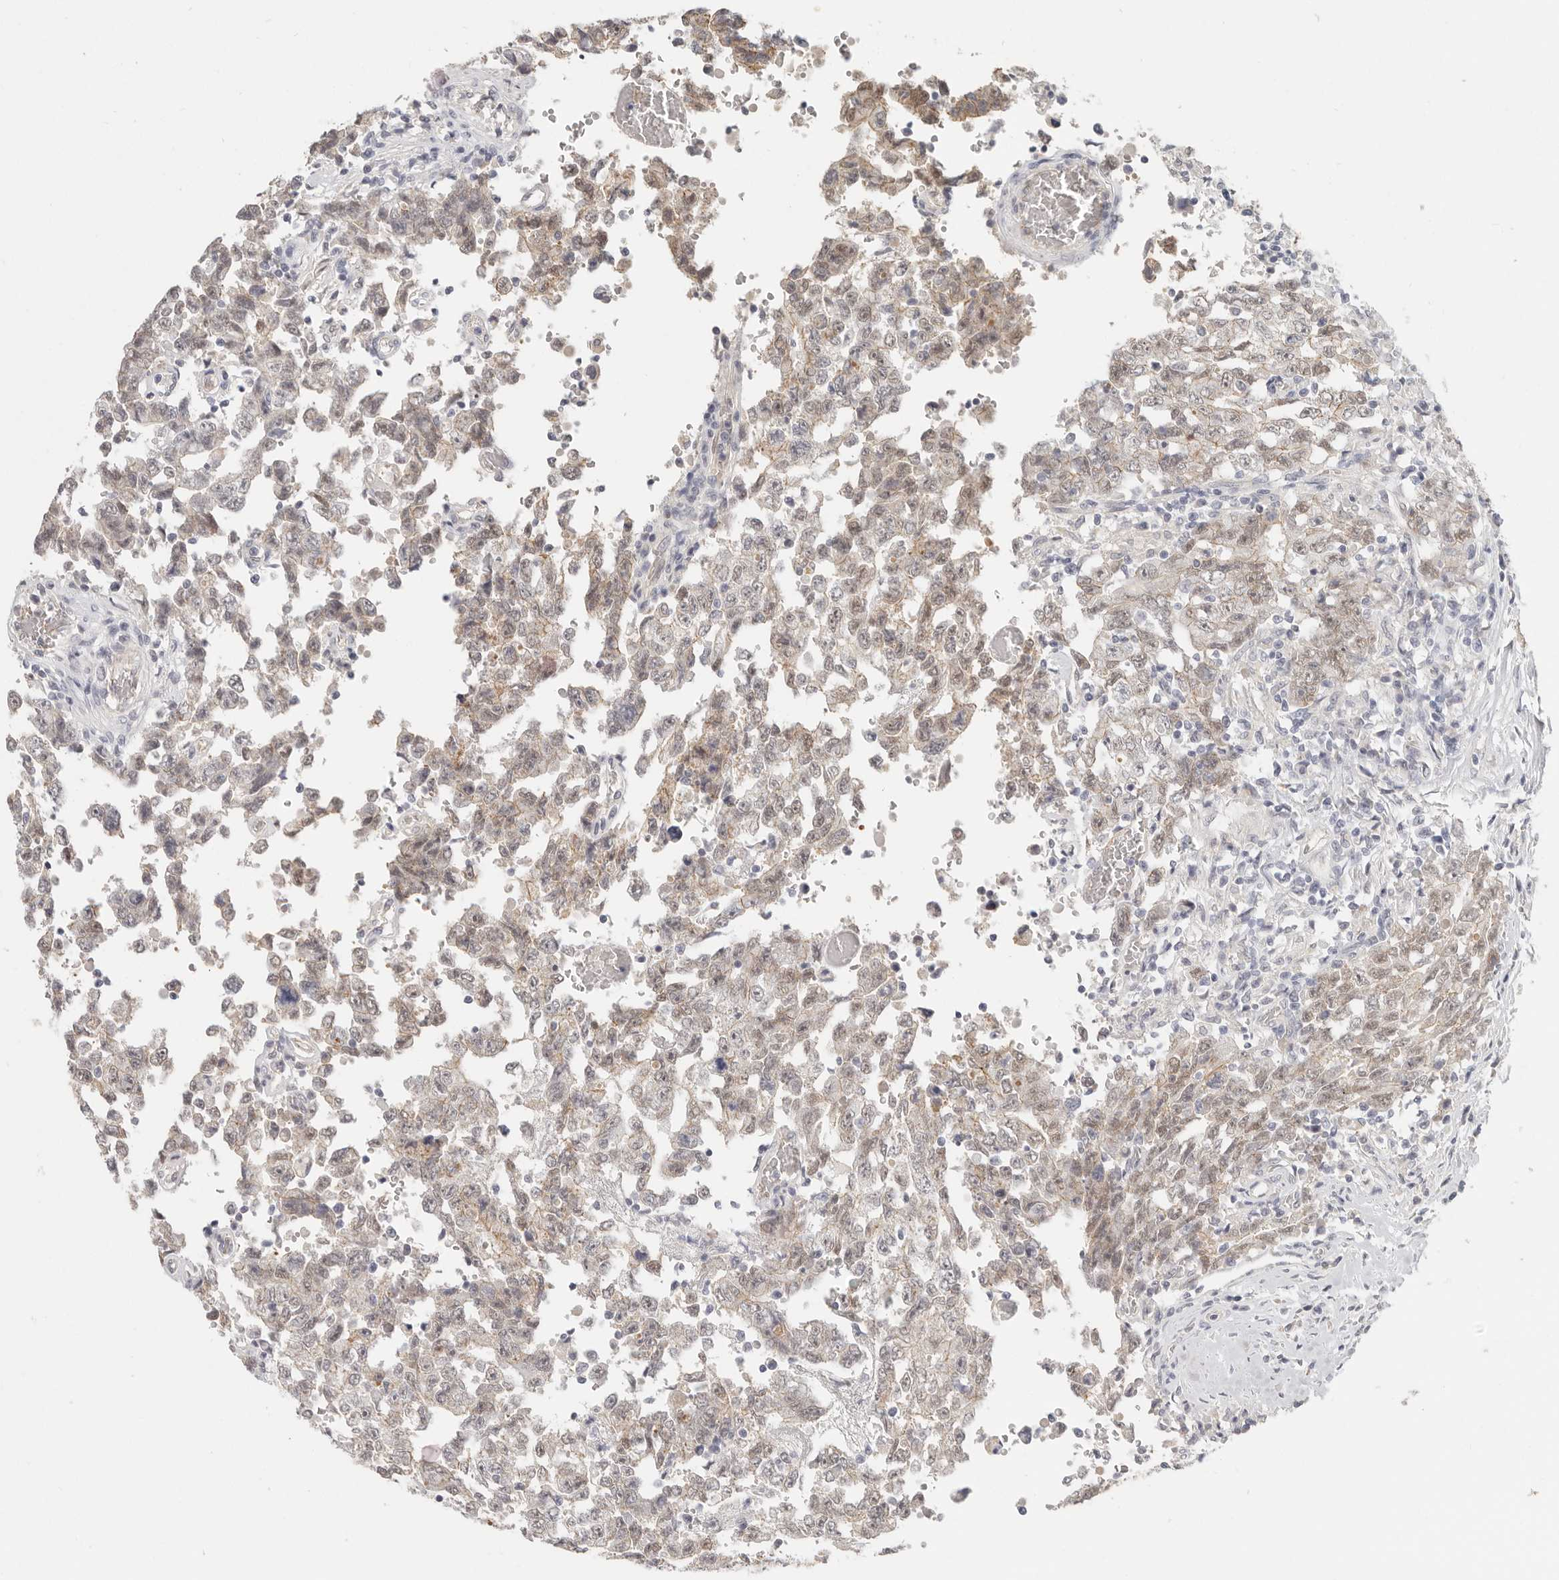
{"staining": {"intensity": "weak", "quantity": "25%-75%", "location": "cytoplasmic/membranous"}, "tissue": "testis cancer", "cell_type": "Tumor cells", "image_type": "cancer", "snomed": [{"axis": "morphology", "description": "Carcinoma, Embryonal, NOS"}, {"axis": "topography", "description": "Testis"}], "caption": "A low amount of weak cytoplasmic/membranous expression is identified in approximately 25%-75% of tumor cells in testis cancer tissue. The staining is performed using DAB (3,3'-diaminobenzidine) brown chromogen to label protein expression. The nuclei are counter-stained blue using hematoxylin.", "gene": "ANXA9", "patient": {"sex": "male", "age": 26}}